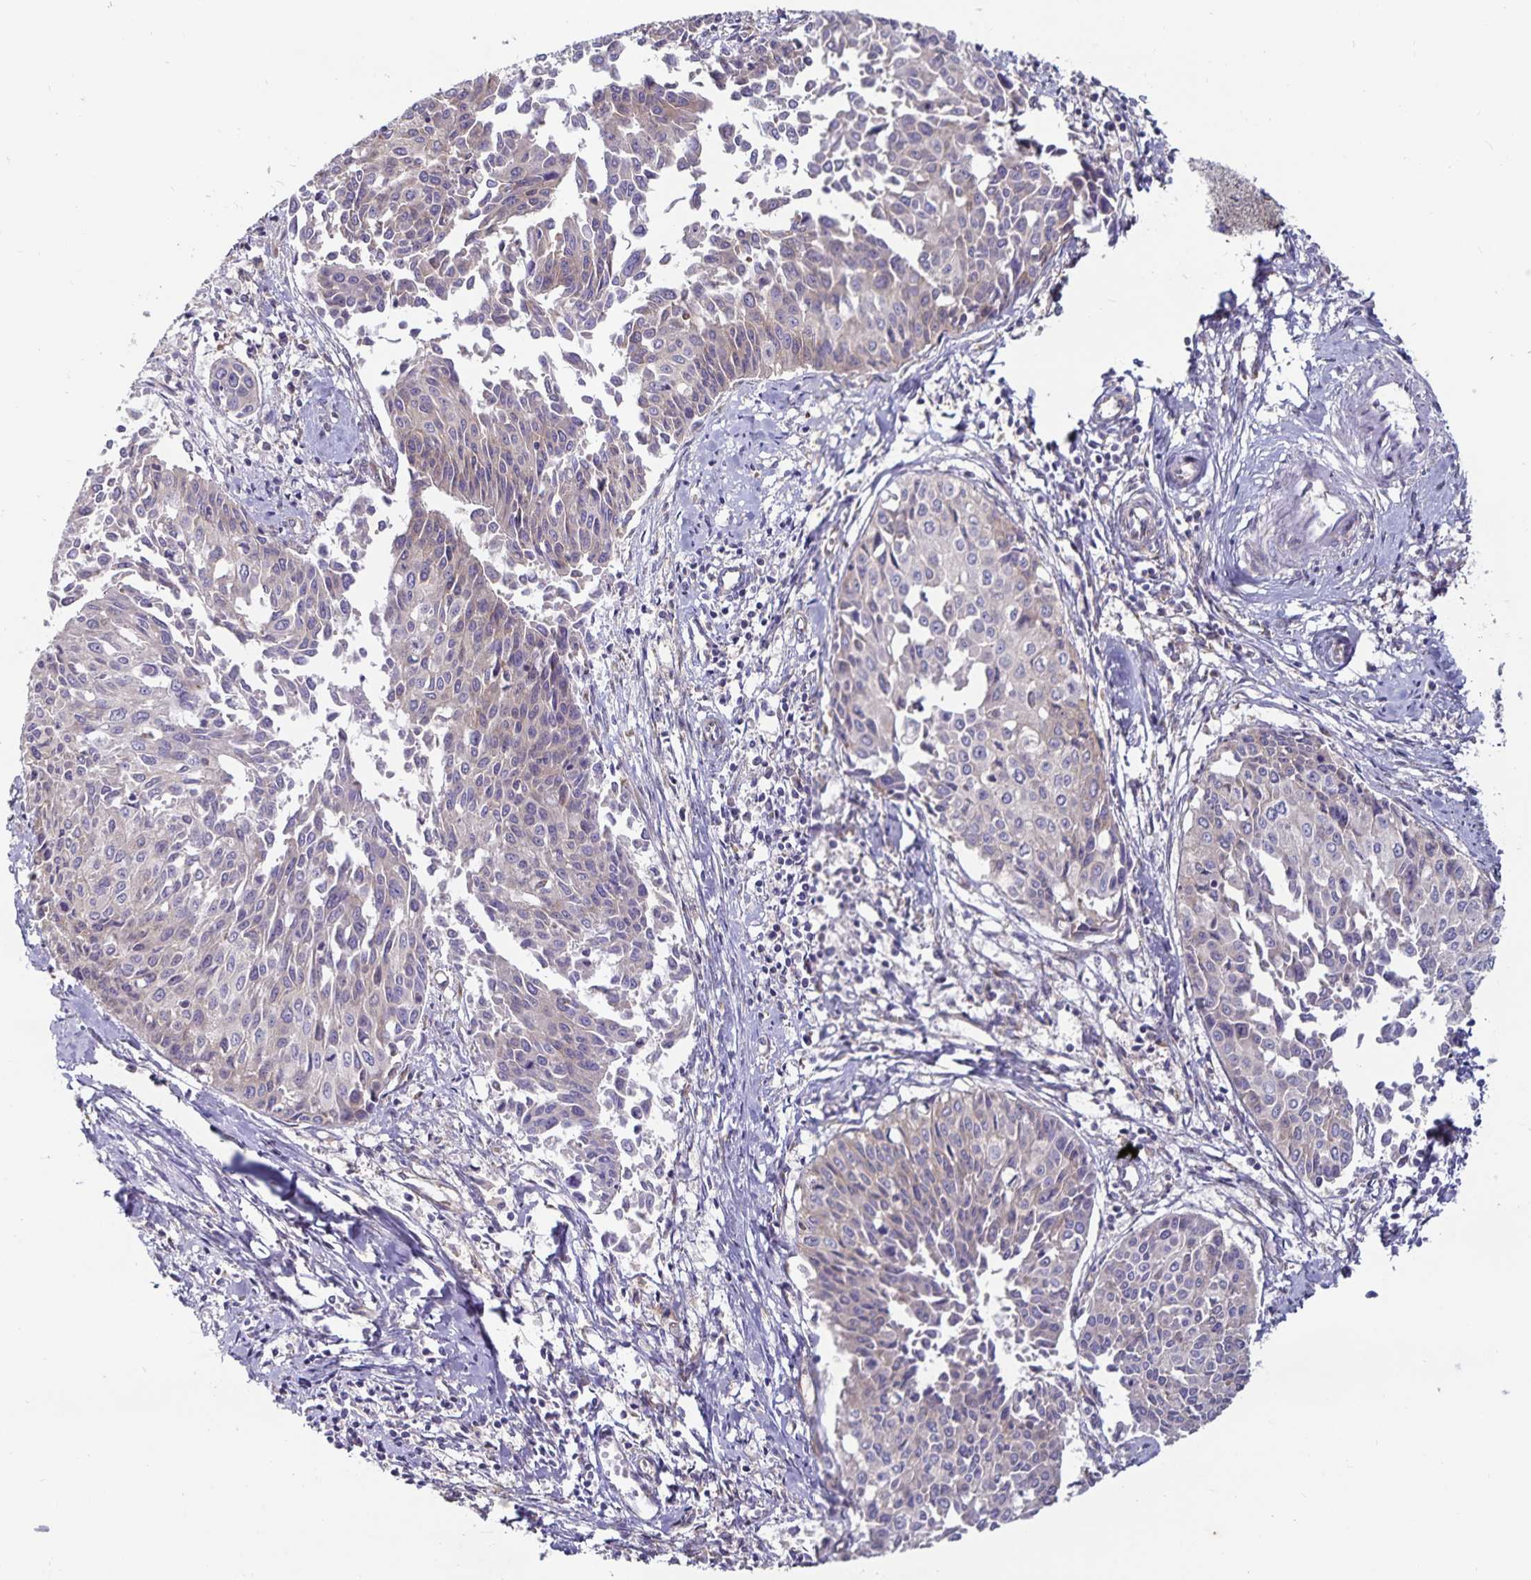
{"staining": {"intensity": "weak", "quantity": "<25%", "location": "cytoplasmic/membranous"}, "tissue": "cervical cancer", "cell_type": "Tumor cells", "image_type": "cancer", "snomed": [{"axis": "morphology", "description": "Squamous cell carcinoma, NOS"}, {"axis": "topography", "description": "Cervix"}], "caption": "DAB immunohistochemical staining of human cervical cancer (squamous cell carcinoma) reveals no significant expression in tumor cells.", "gene": "FAM120A", "patient": {"sex": "female", "age": 50}}